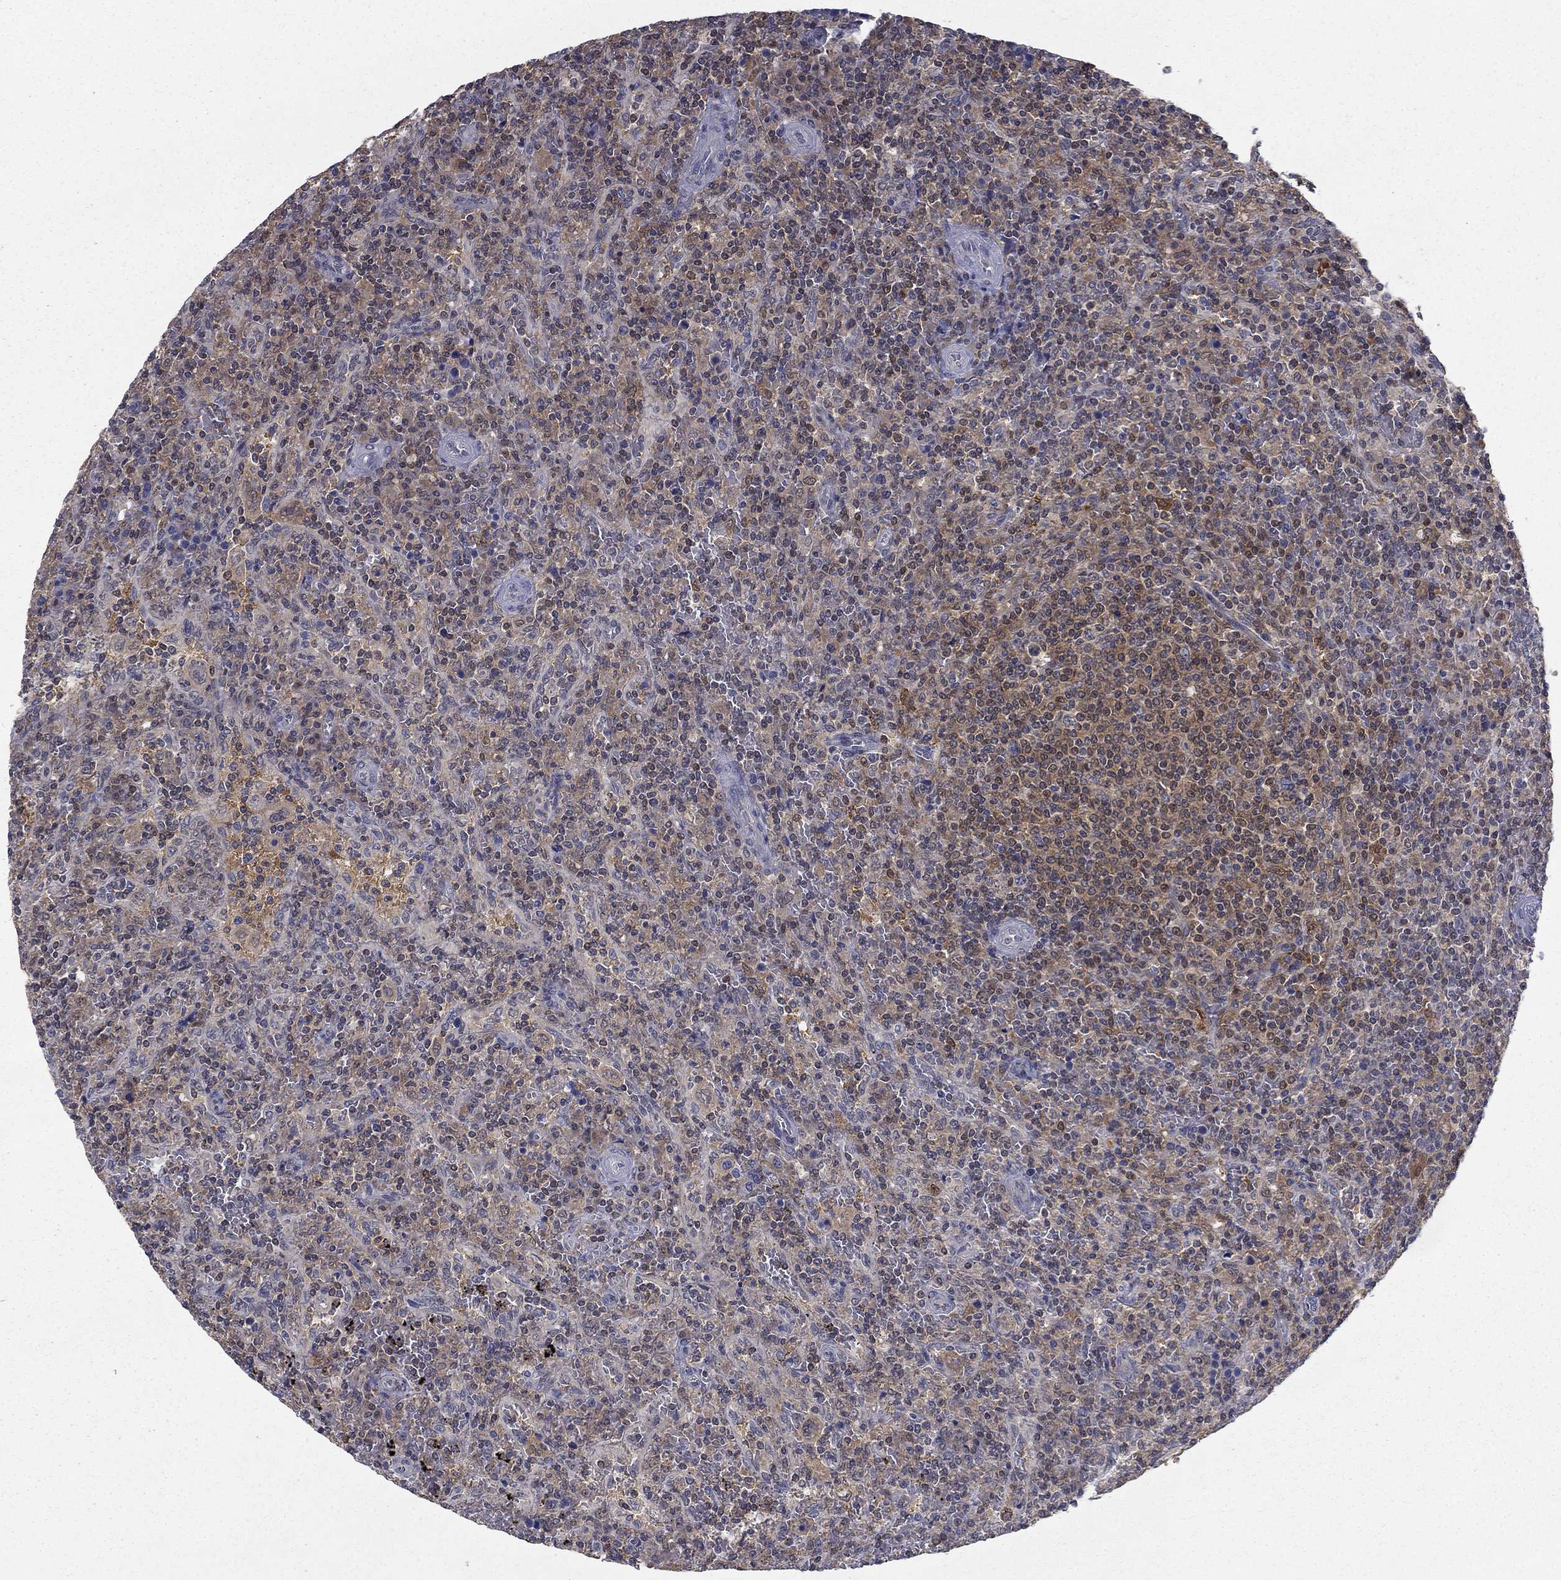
{"staining": {"intensity": "negative", "quantity": "none", "location": "none"}, "tissue": "lymphoma", "cell_type": "Tumor cells", "image_type": "cancer", "snomed": [{"axis": "morphology", "description": "Malignant lymphoma, non-Hodgkin's type, Low grade"}, {"axis": "topography", "description": "Spleen"}], "caption": "Tumor cells are negative for brown protein staining in lymphoma.", "gene": "NIT2", "patient": {"sex": "male", "age": 62}}